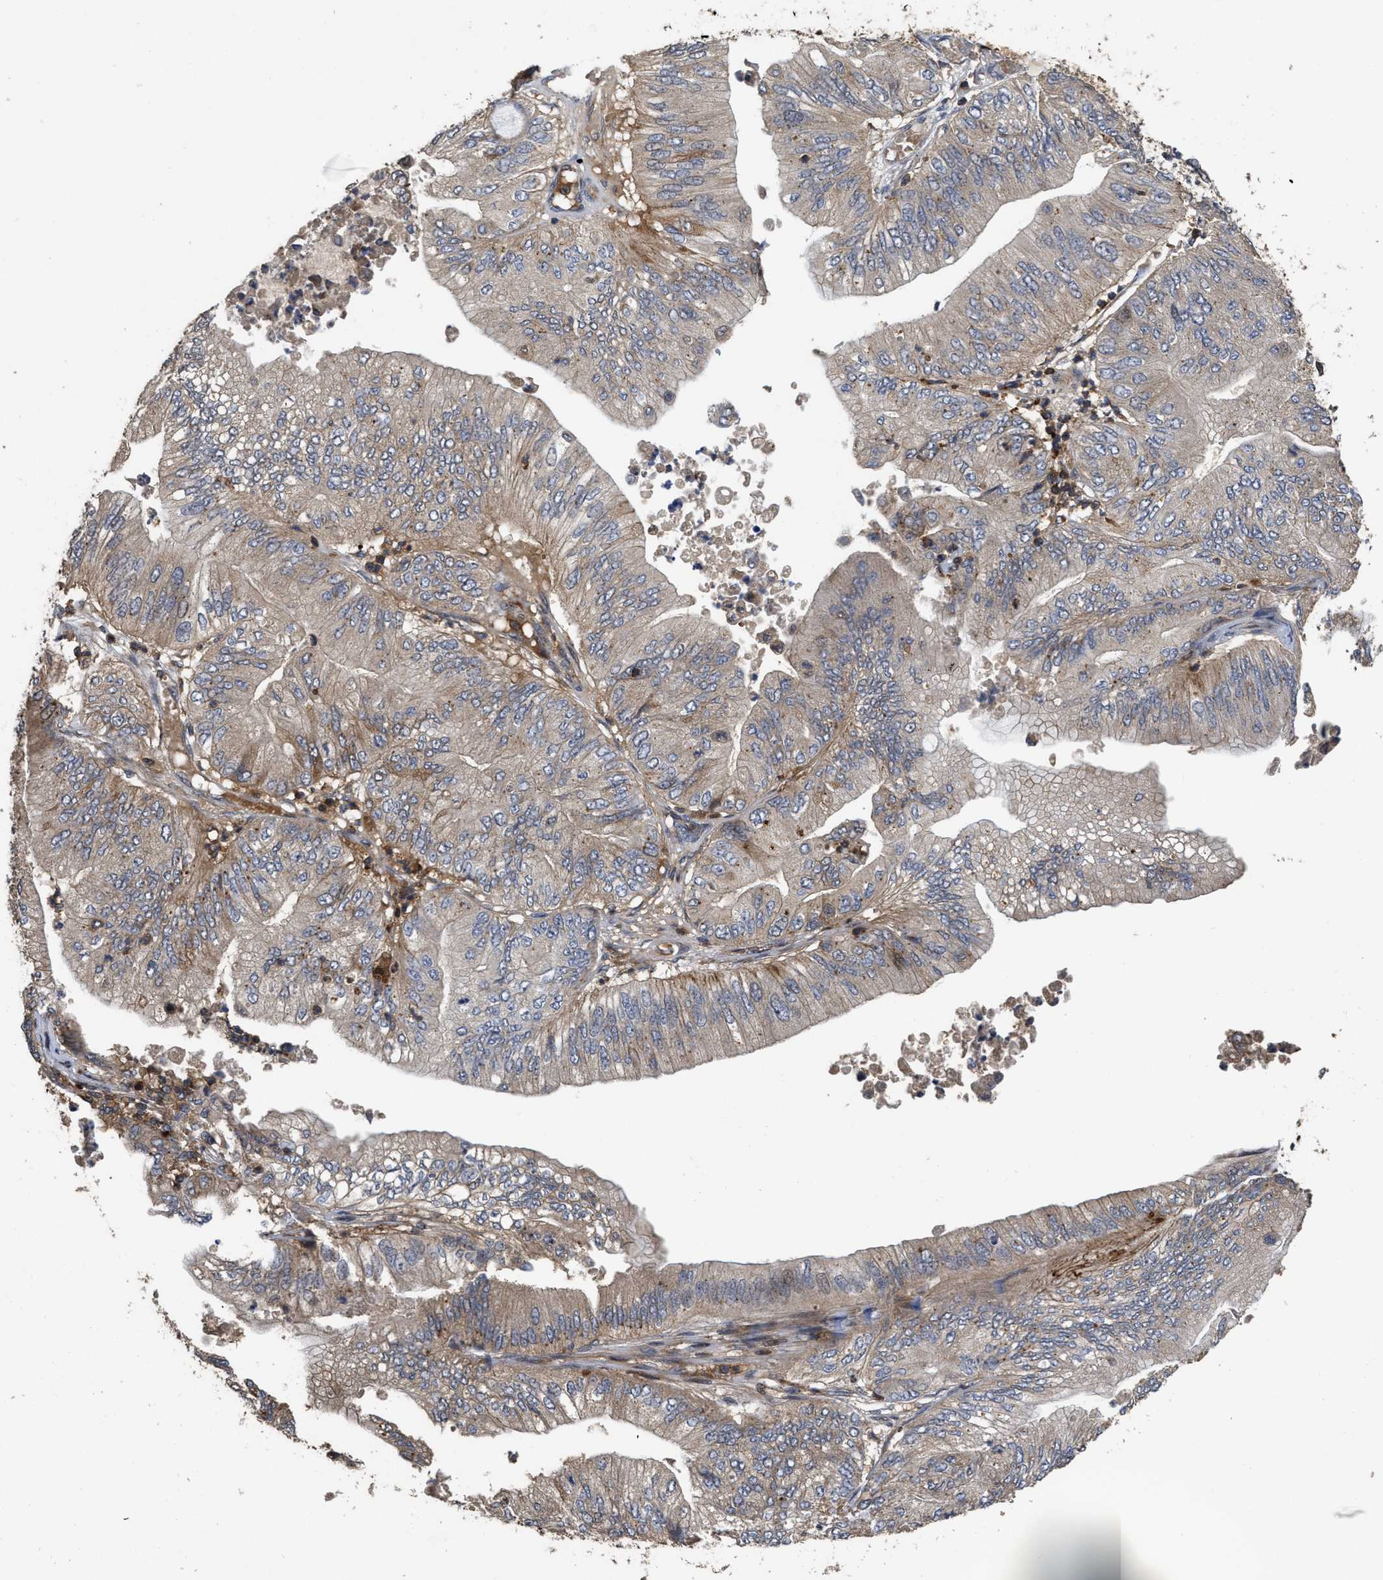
{"staining": {"intensity": "weak", "quantity": ">75%", "location": "cytoplasmic/membranous"}, "tissue": "ovarian cancer", "cell_type": "Tumor cells", "image_type": "cancer", "snomed": [{"axis": "morphology", "description": "Cystadenocarcinoma, mucinous, NOS"}, {"axis": "topography", "description": "Ovary"}], "caption": "Ovarian cancer stained with DAB (3,3'-diaminobenzidine) immunohistochemistry (IHC) shows low levels of weak cytoplasmic/membranous positivity in about >75% of tumor cells. (DAB (3,3'-diaminobenzidine) IHC, brown staining for protein, blue staining for nuclei).", "gene": "CBR3", "patient": {"sex": "female", "age": 61}}